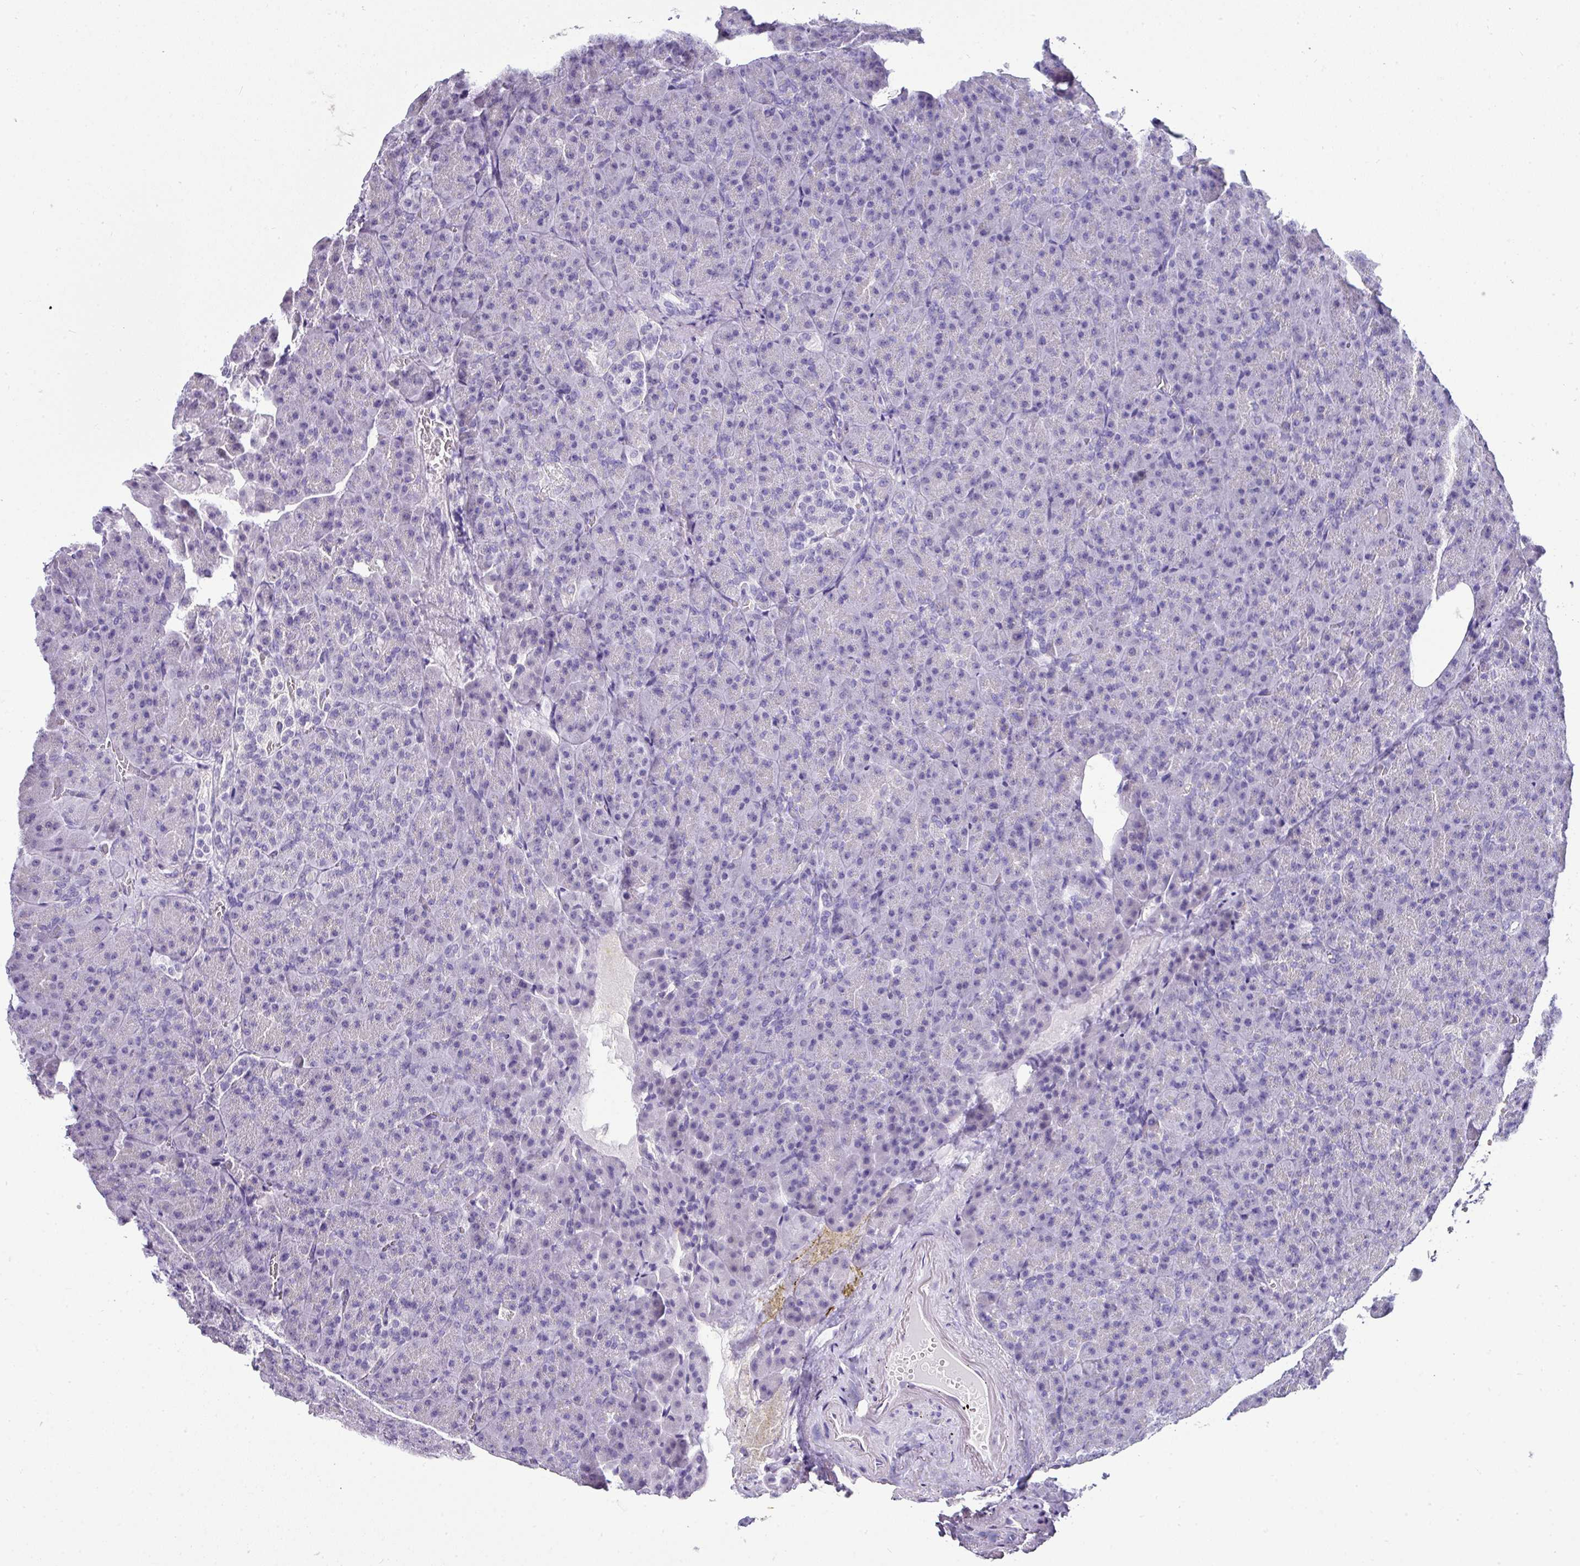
{"staining": {"intensity": "negative", "quantity": "none", "location": "none"}, "tissue": "pancreas", "cell_type": "Exocrine glandular cells", "image_type": "normal", "snomed": [{"axis": "morphology", "description": "Normal tissue, NOS"}, {"axis": "topography", "description": "Pancreas"}], "caption": "An IHC photomicrograph of benign pancreas is shown. There is no staining in exocrine glandular cells of pancreas. (DAB immunohistochemistry visualized using brightfield microscopy, high magnification).", "gene": "NAPSA", "patient": {"sex": "female", "age": 74}}